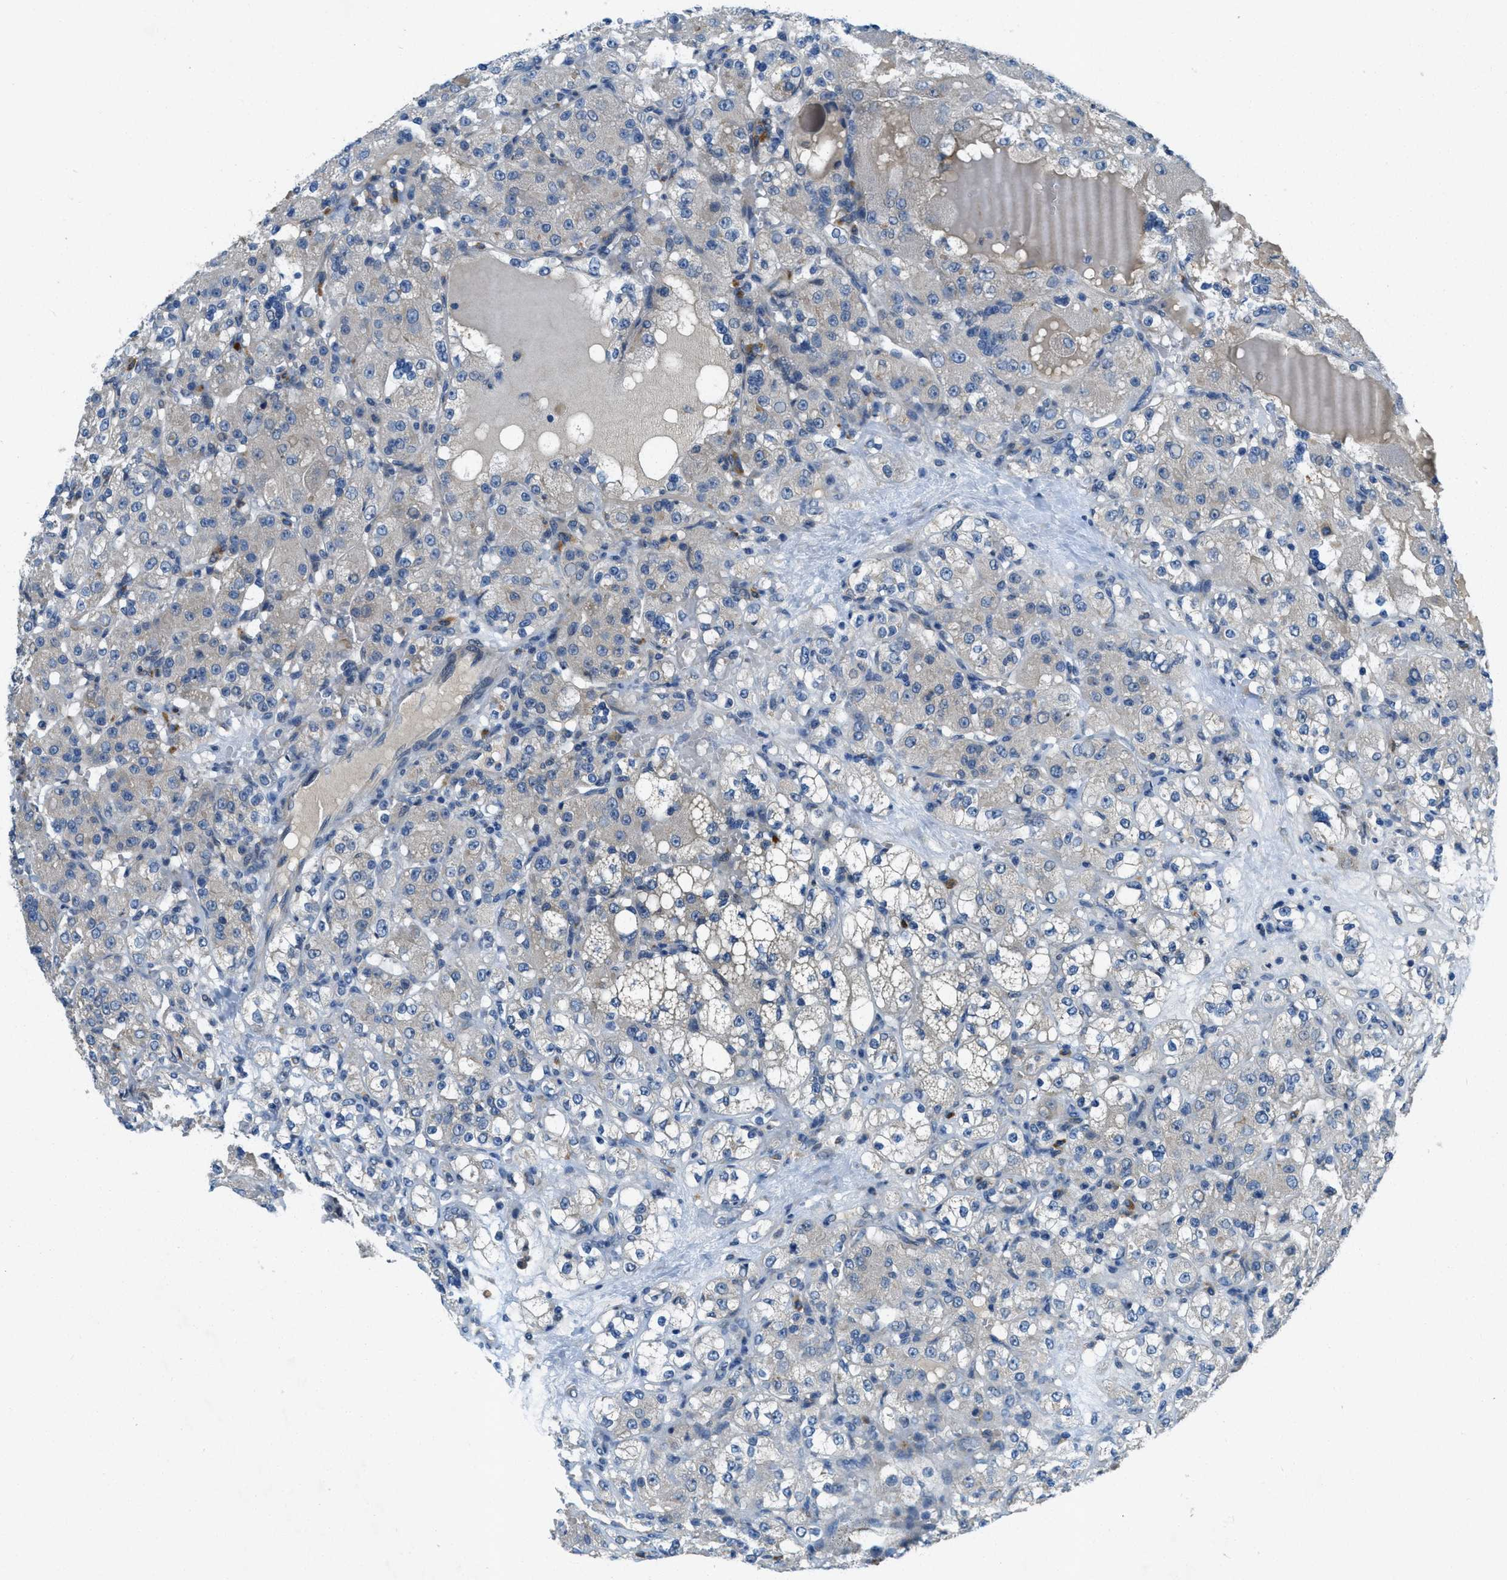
{"staining": {"intensity": "negative", "quantity": "none", "location": "none"}, "tissue": "renal cancer", "cell_type": "Tumor cells", "image_type": "cancer", "snomed": [{"axis": "morphology", "description": "Normal tissue, NOS"}, {"axis": "morphology", "description": "Adenocarcinoma, NOS"}, {"axis": "topography", "description": "Kidney"}], "caption": "Renal cancer stained for a protein using immunohistochemistry (IHC) shows no positivity tumor cells.", "gene": "SNX14", "patient": {"sex": "male", "age": 61}}